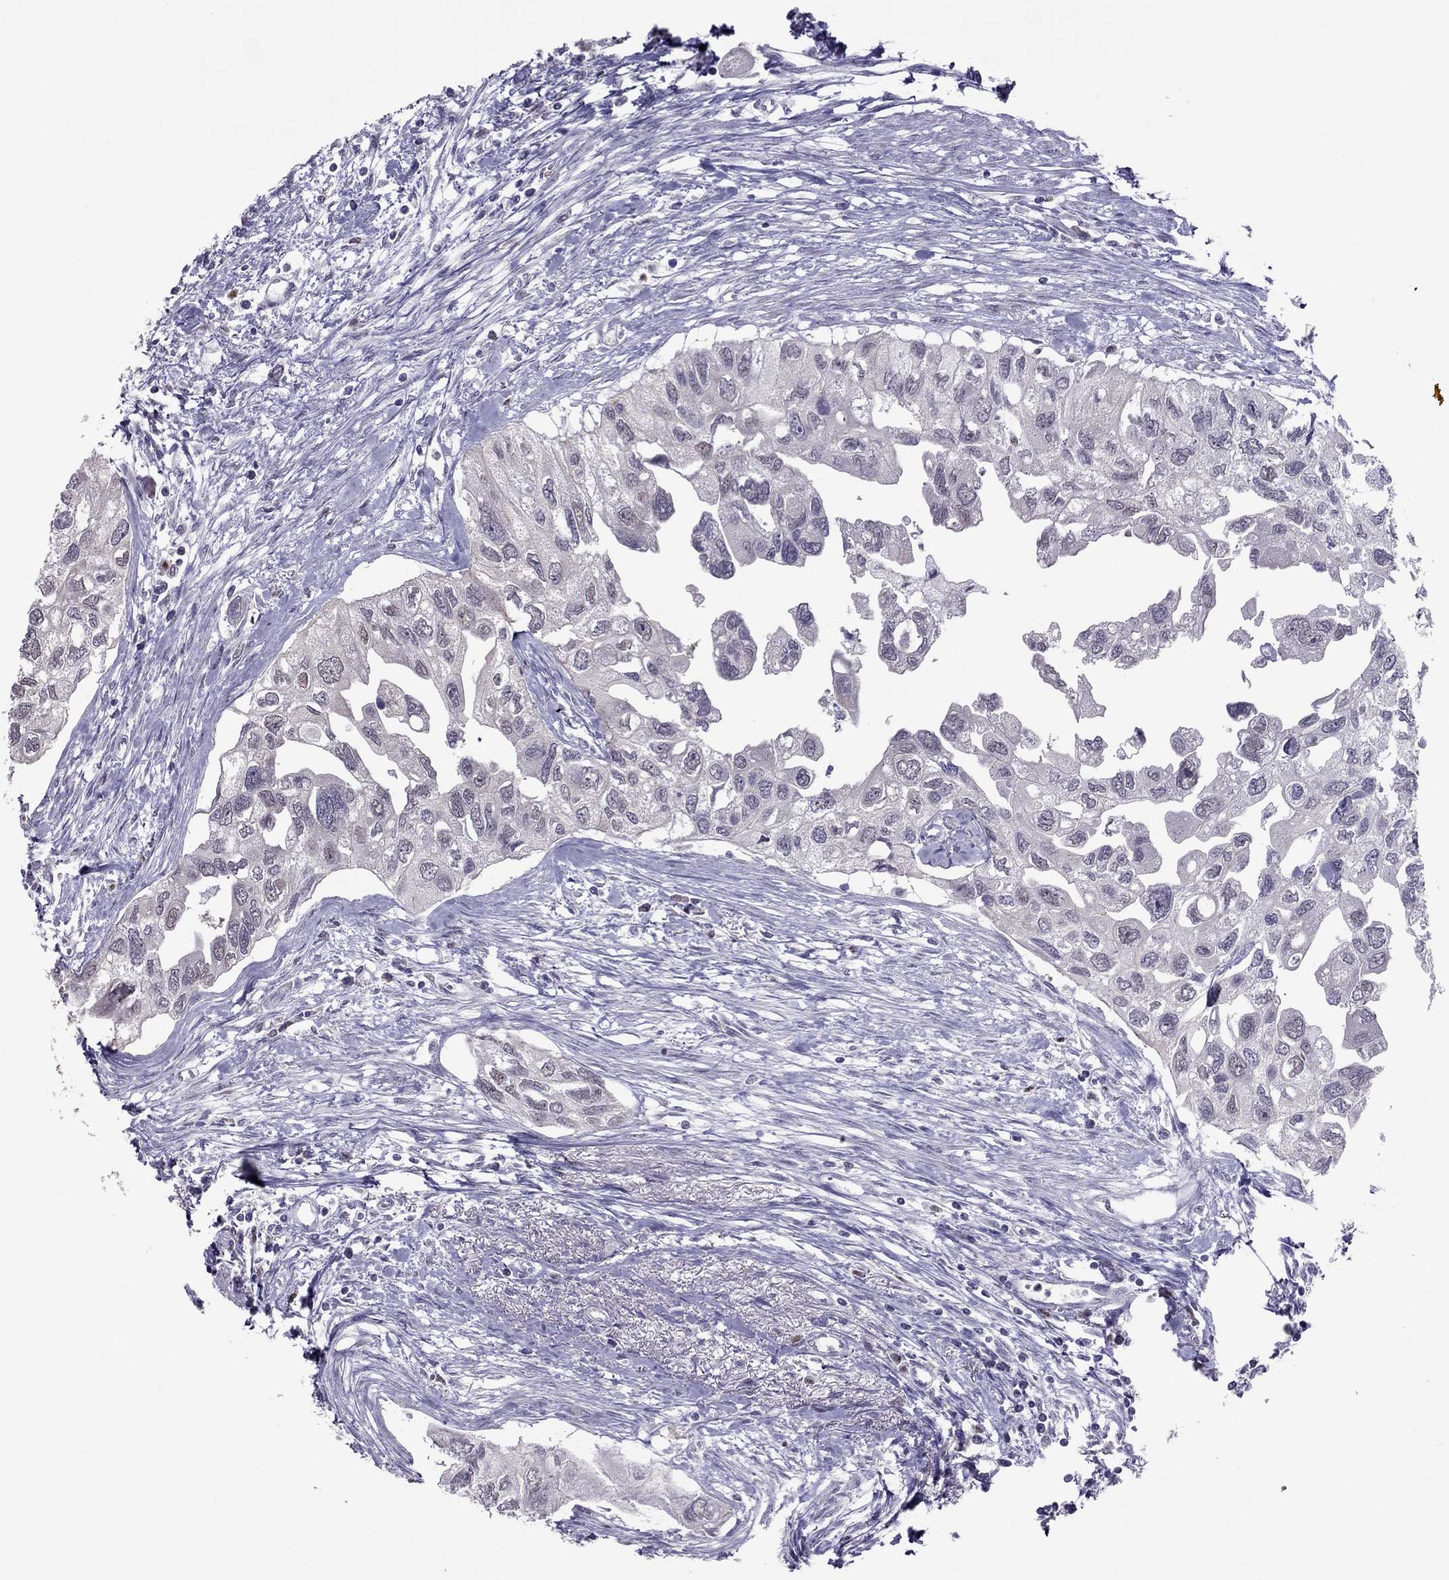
{"staining": {"intensity": "negative", "quantity": "none", "location": "none"}, "tissue": "urothelial cancer", "cell_type": "Tumor cells", "image_type": "cancer", "snomed": [{"axis": "morphology", "description": "Urothelial carcinoma, High grade"}, {"axis": "topography", "description": "Urinary bladder"}], "caption": "Tumor cells are negative for brown protein staining in urothelial cancer. (DAB (3,3'-diaminobenzidine) immunohistochemistry (IHC) with hematoxylin counter stain).", "gene": "SPINT3", "patient": {"sex": "male", "age": 59}}